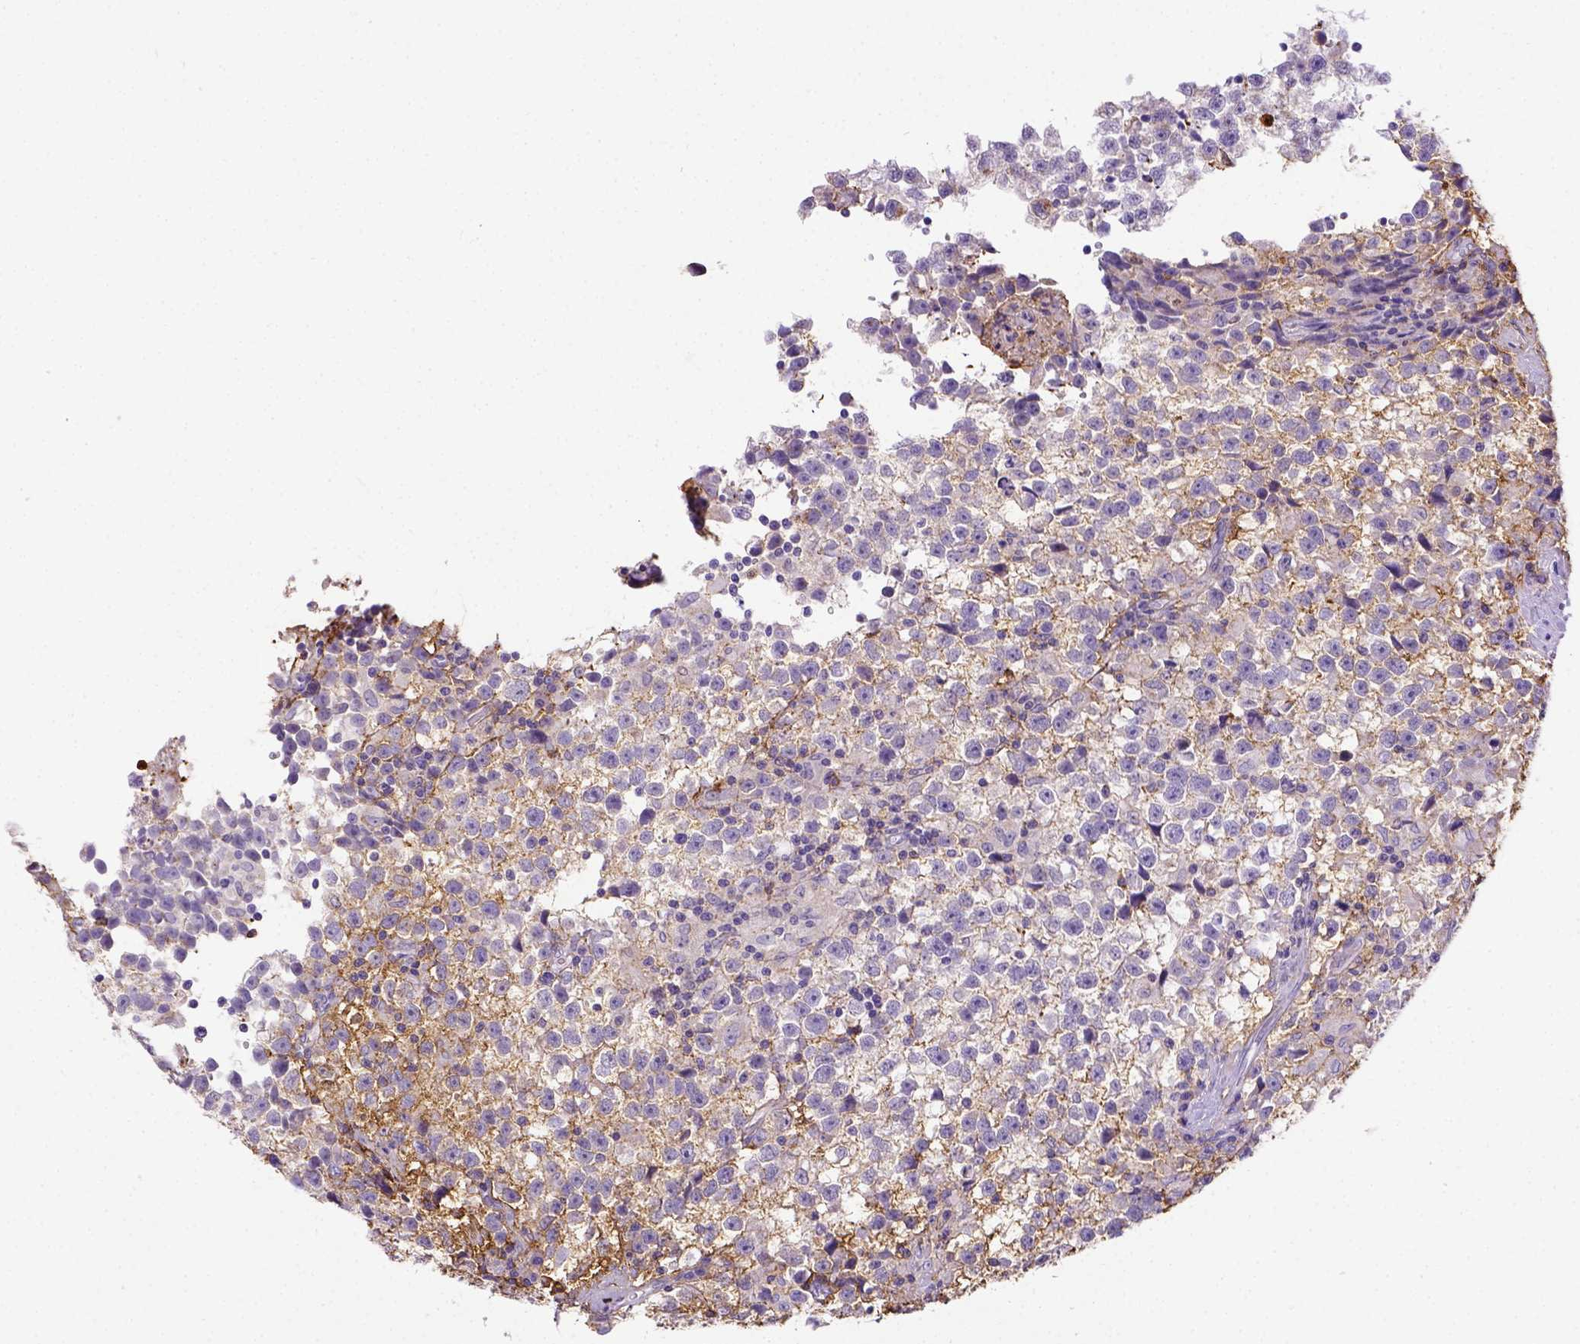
{"staining": {"intensity": "moderate", "quantity": "<25%", "location": "cytoplasmic/membranous"}, "tissue": "testis cancer", "cell_type": "Tumor cells", "image_type": "cancer", "snomed": [{"axis": "morphology", "description": "Seminoma, NOS"}, {"axis": "topography", "description": "Testis"}], "caption": "Moderate cytoplasmic/membranous protein expression is present in approximately <25% of tumor cells in seminoma (testis).", "gene": "B3GAT1", "patient": {"sex": "male", "age": 31}}